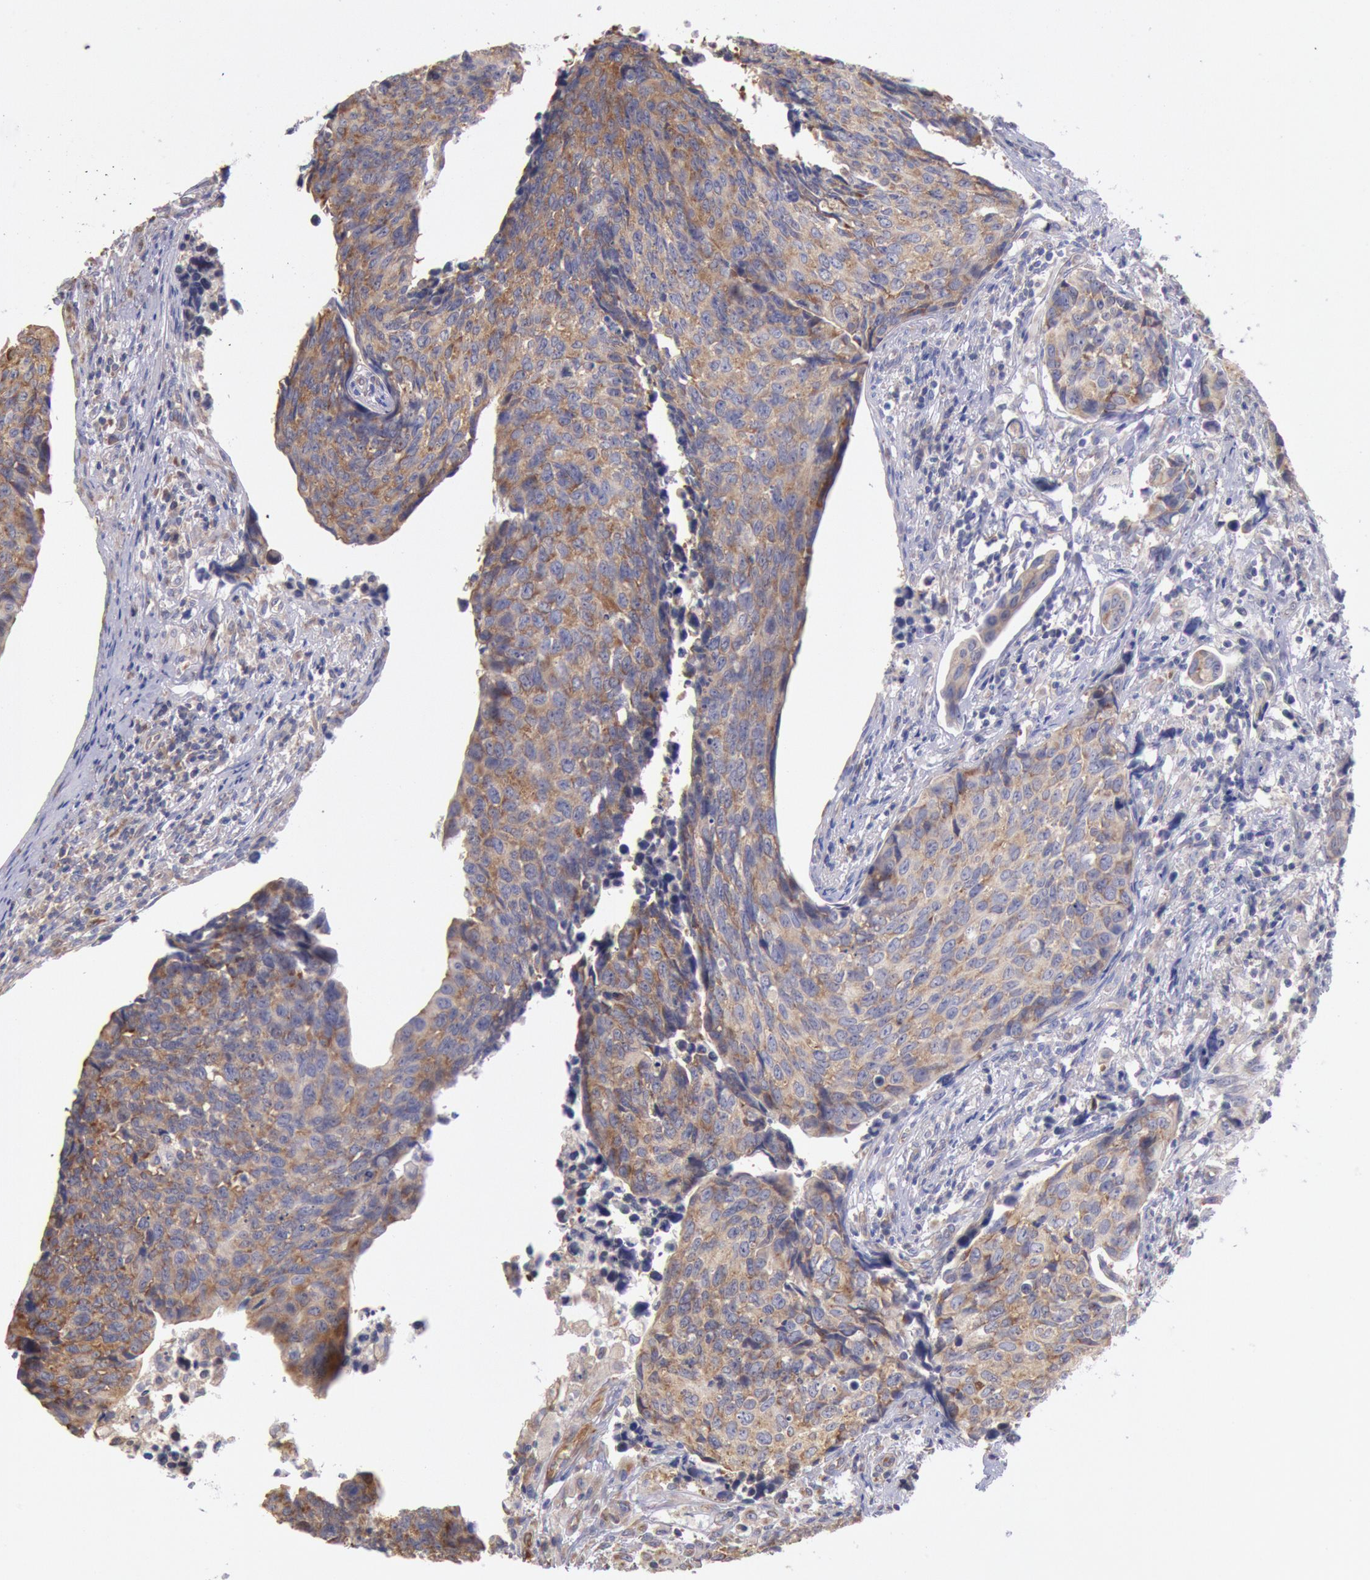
{"staining": {"intensity": "moderate", "quantity": ">75%", "location": "cytoplasmic/membranous"}, "tissue": "urothelial cancer", "cell_type": "Tumor cells", "image_type": "cancer", "snomed": [{"axis": "morphology", "description": "Urothelial carcinoma, High grade"}, {"axis": "topography", "description": "Urinary bladder"}], "caption": "Brown immunohistochemical staining in urothelial cancer reveals moderate cytoplasmic/membranous expression in about >75% of tumor cells. (DAB (3,3'-diaminobenzidine) = brown stain, brightfield microscopy at high magnification).", "gene": "DRG1", "patient": {"sex": "male", "age": 81}}